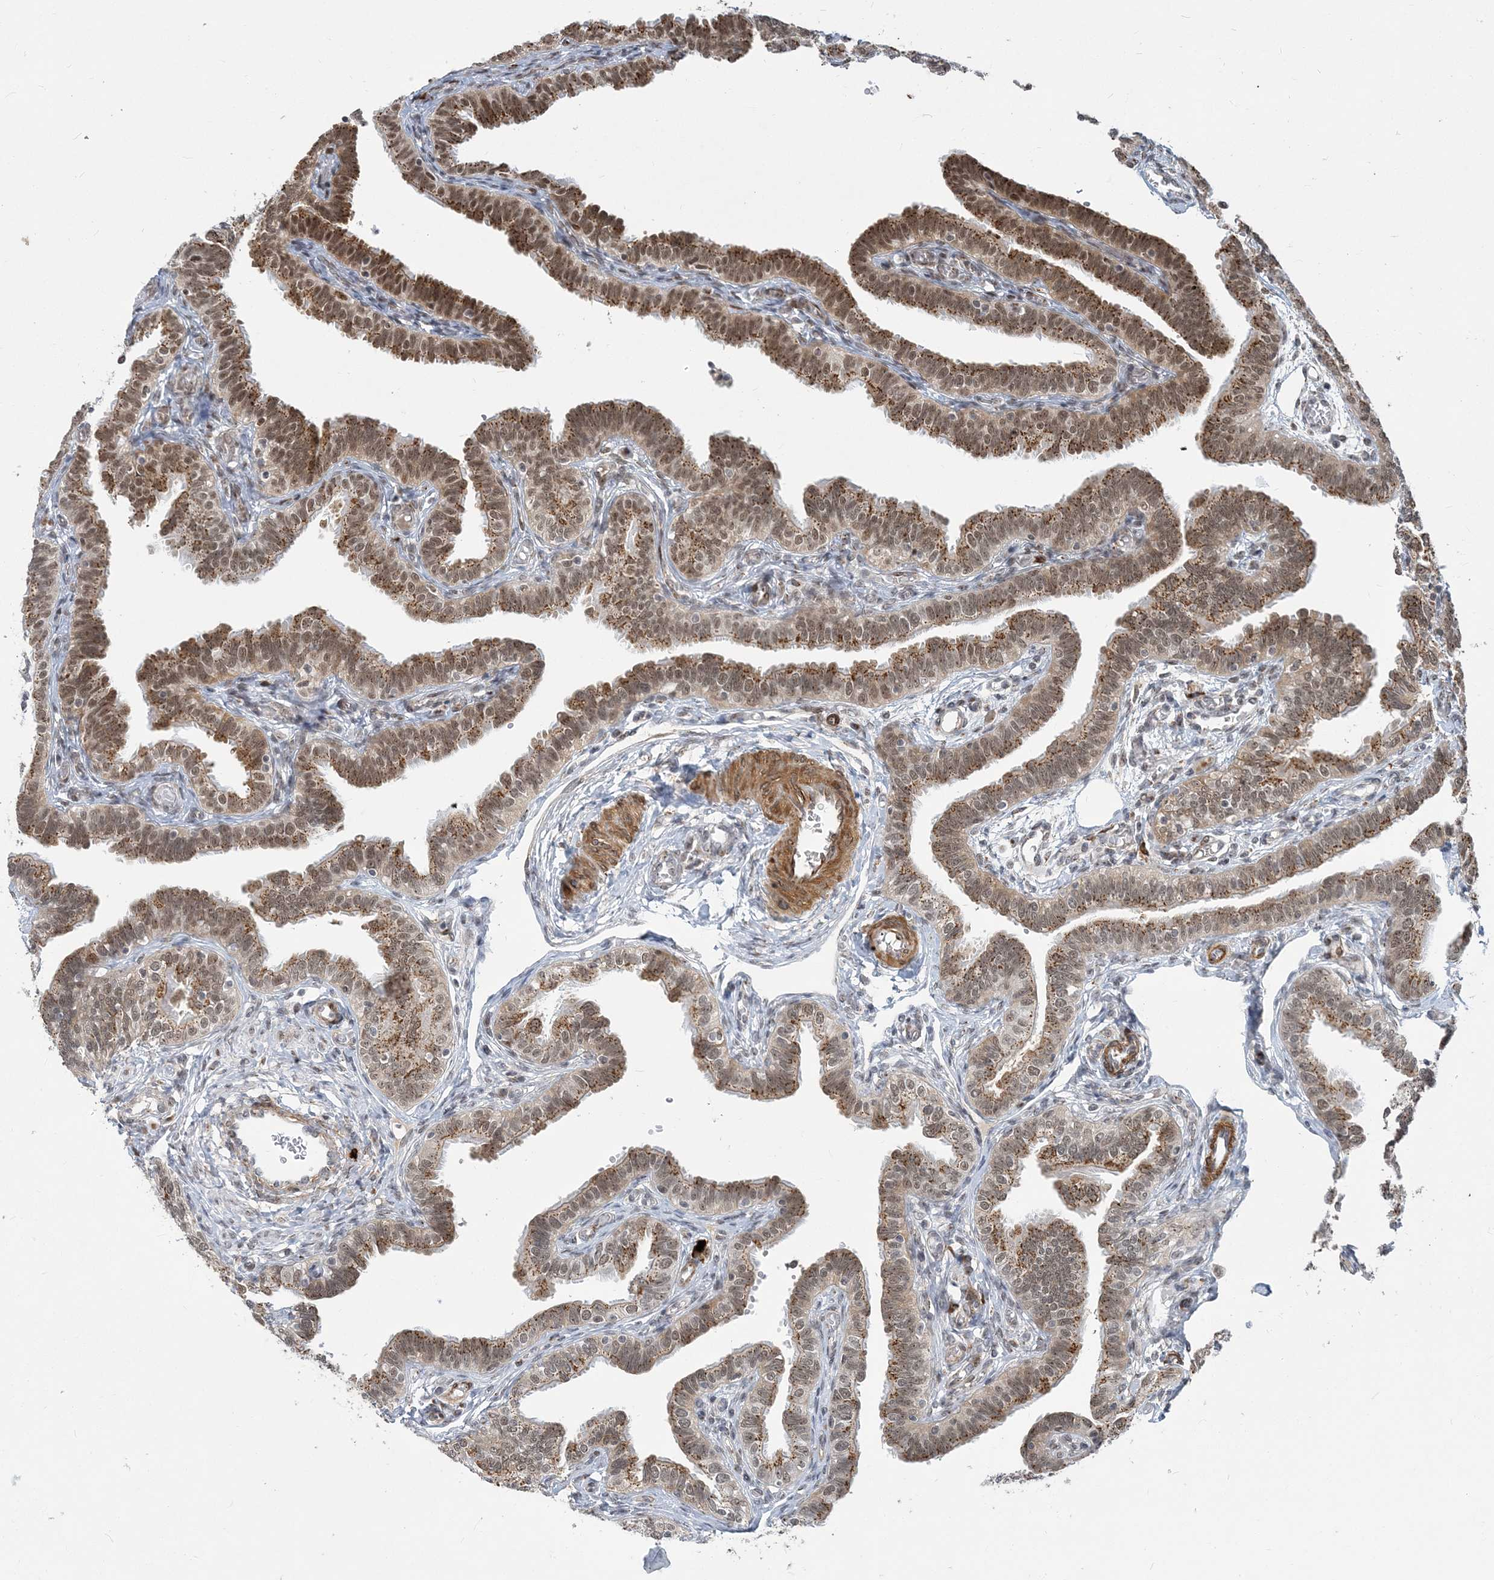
{"staining": {"intensity": "strong", "quantity": ">75%", "location": "cytoplasmic/membranous,nuclear"}, "tissue": "fallopian tube", "cell_type": "Glandular cells", "image_type": "normal", "snomed": [{"axis": "morphology", "description": "Normal tissue, NOS"}, {"axis": "topography", "description": "Fallopian tube"}], "caption": "Immunohistochemical staining of normal human fallopian tube reveals high levels of strong cytoplasmic/membranous,nuclear staining in about >75% of glandular cells.", "gene": "PLRG1", "patient": {"sex": "female", "age": 39}}